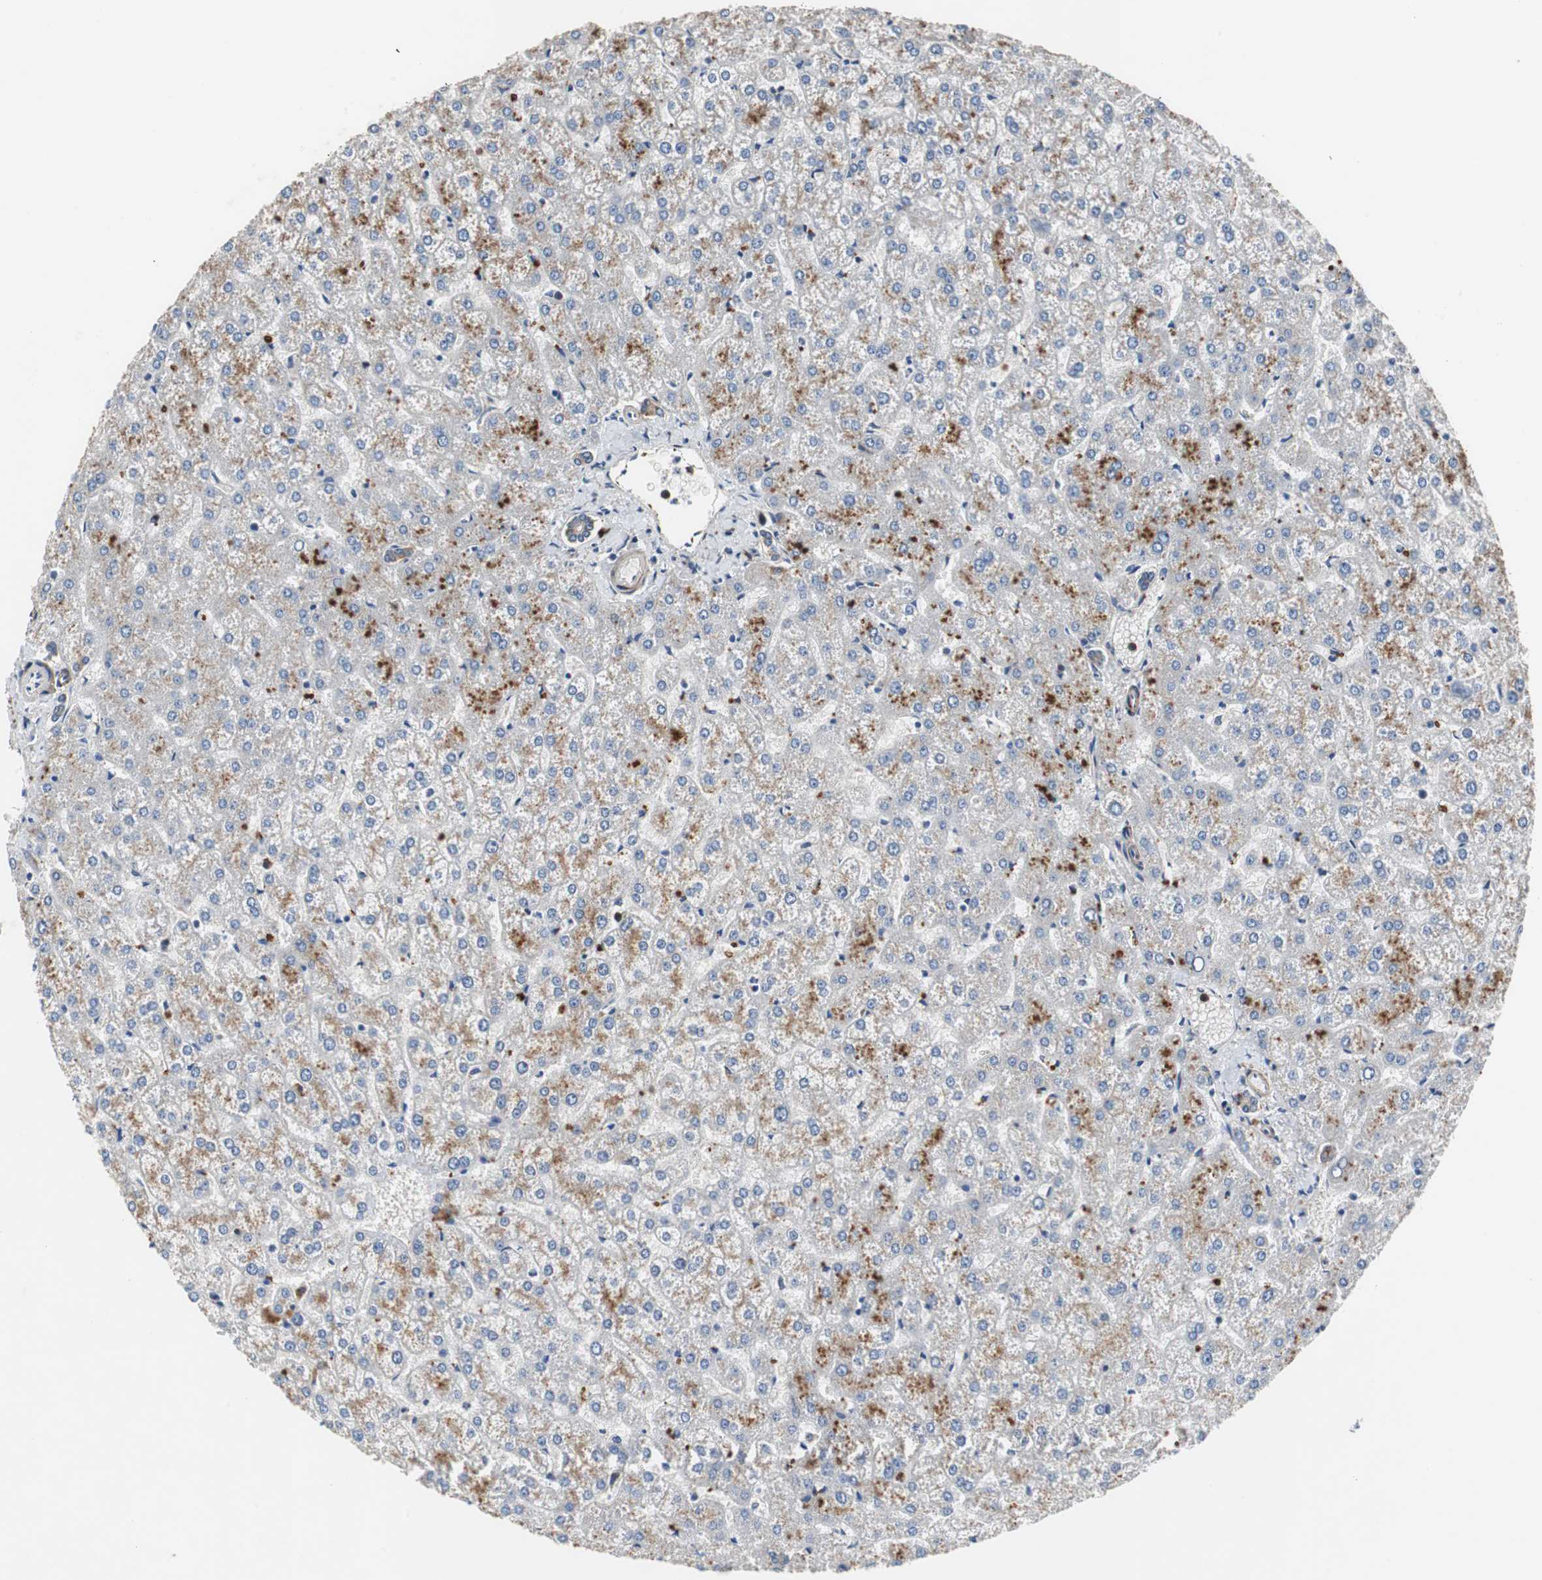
{"staining": {"intensity": "weak", "quantity": ">75%", "location": "cytoplasmic/membranous"}, "tissue": "liver", "cell_type": "Cholangiocytes", "image_type": "normal", "snomed": [{"axis": "morphology", "description": "Normal tissue, NOS"}, {"axis": "topography", "description": "Liver"}], "caption": "This micrograph reveals IHC staining of normal liver, with low weak cytoplasmic/membranous positivity in about >75% of cholangiocytes.", "gene": "SORT1", "patient": {"sex": "female", "age": 32}}